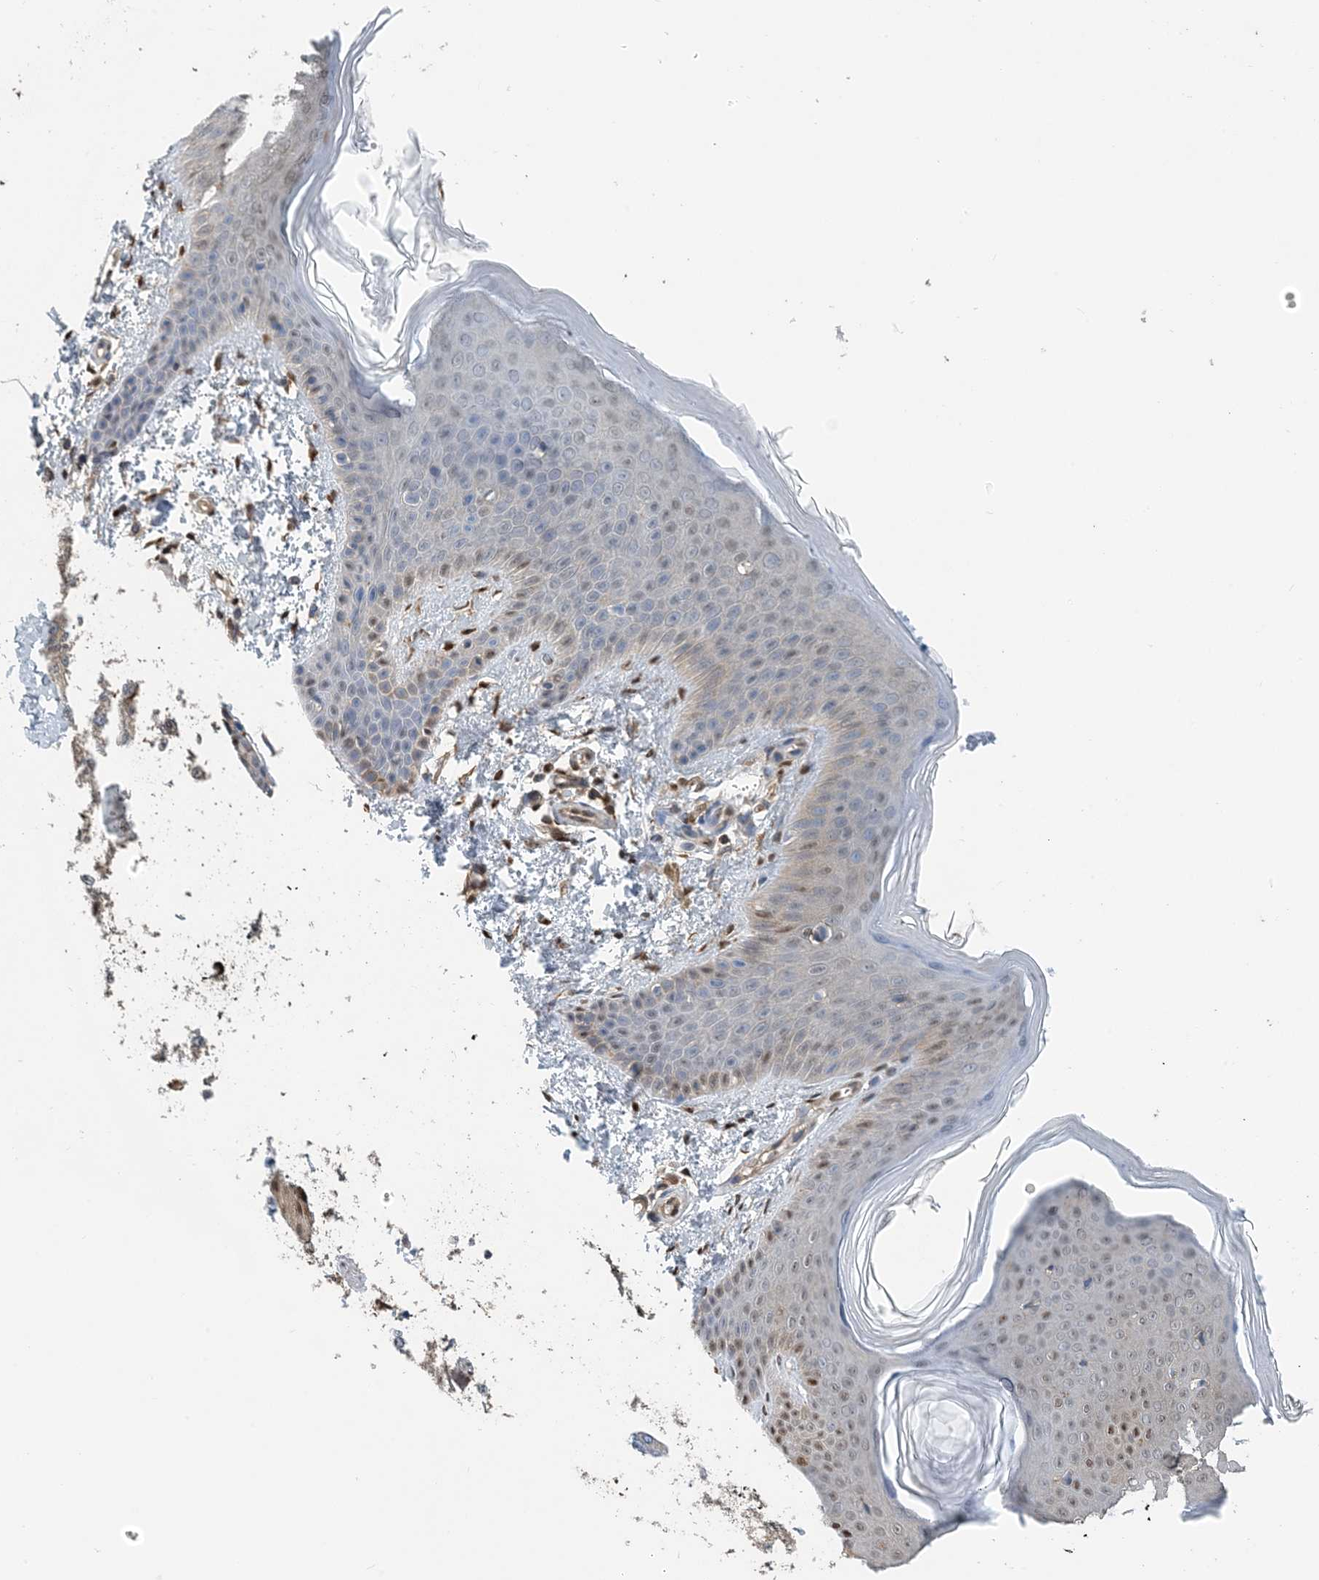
{"staining": {"intensity": "strong", "quantity": ">75%", "location": "cytoplasmic/membranous,nuclear"}, "tissue": "skin", "cell_type": "Fibroblasts", "image_type": "normal", "snomed": [{"axis": "morphology", "description": "Normal tissue, NOS"}, {"axis": "topography", "description": "Skin"}], "caption": "DAB immunohistochemical staining of benign skin demonstrates strong cytoplasmic/membranous,nuclear protein staining in about >75% of fibroblasts.", "gene": "HIKESHI", "patient": {"sex": "male", "age": 36}}